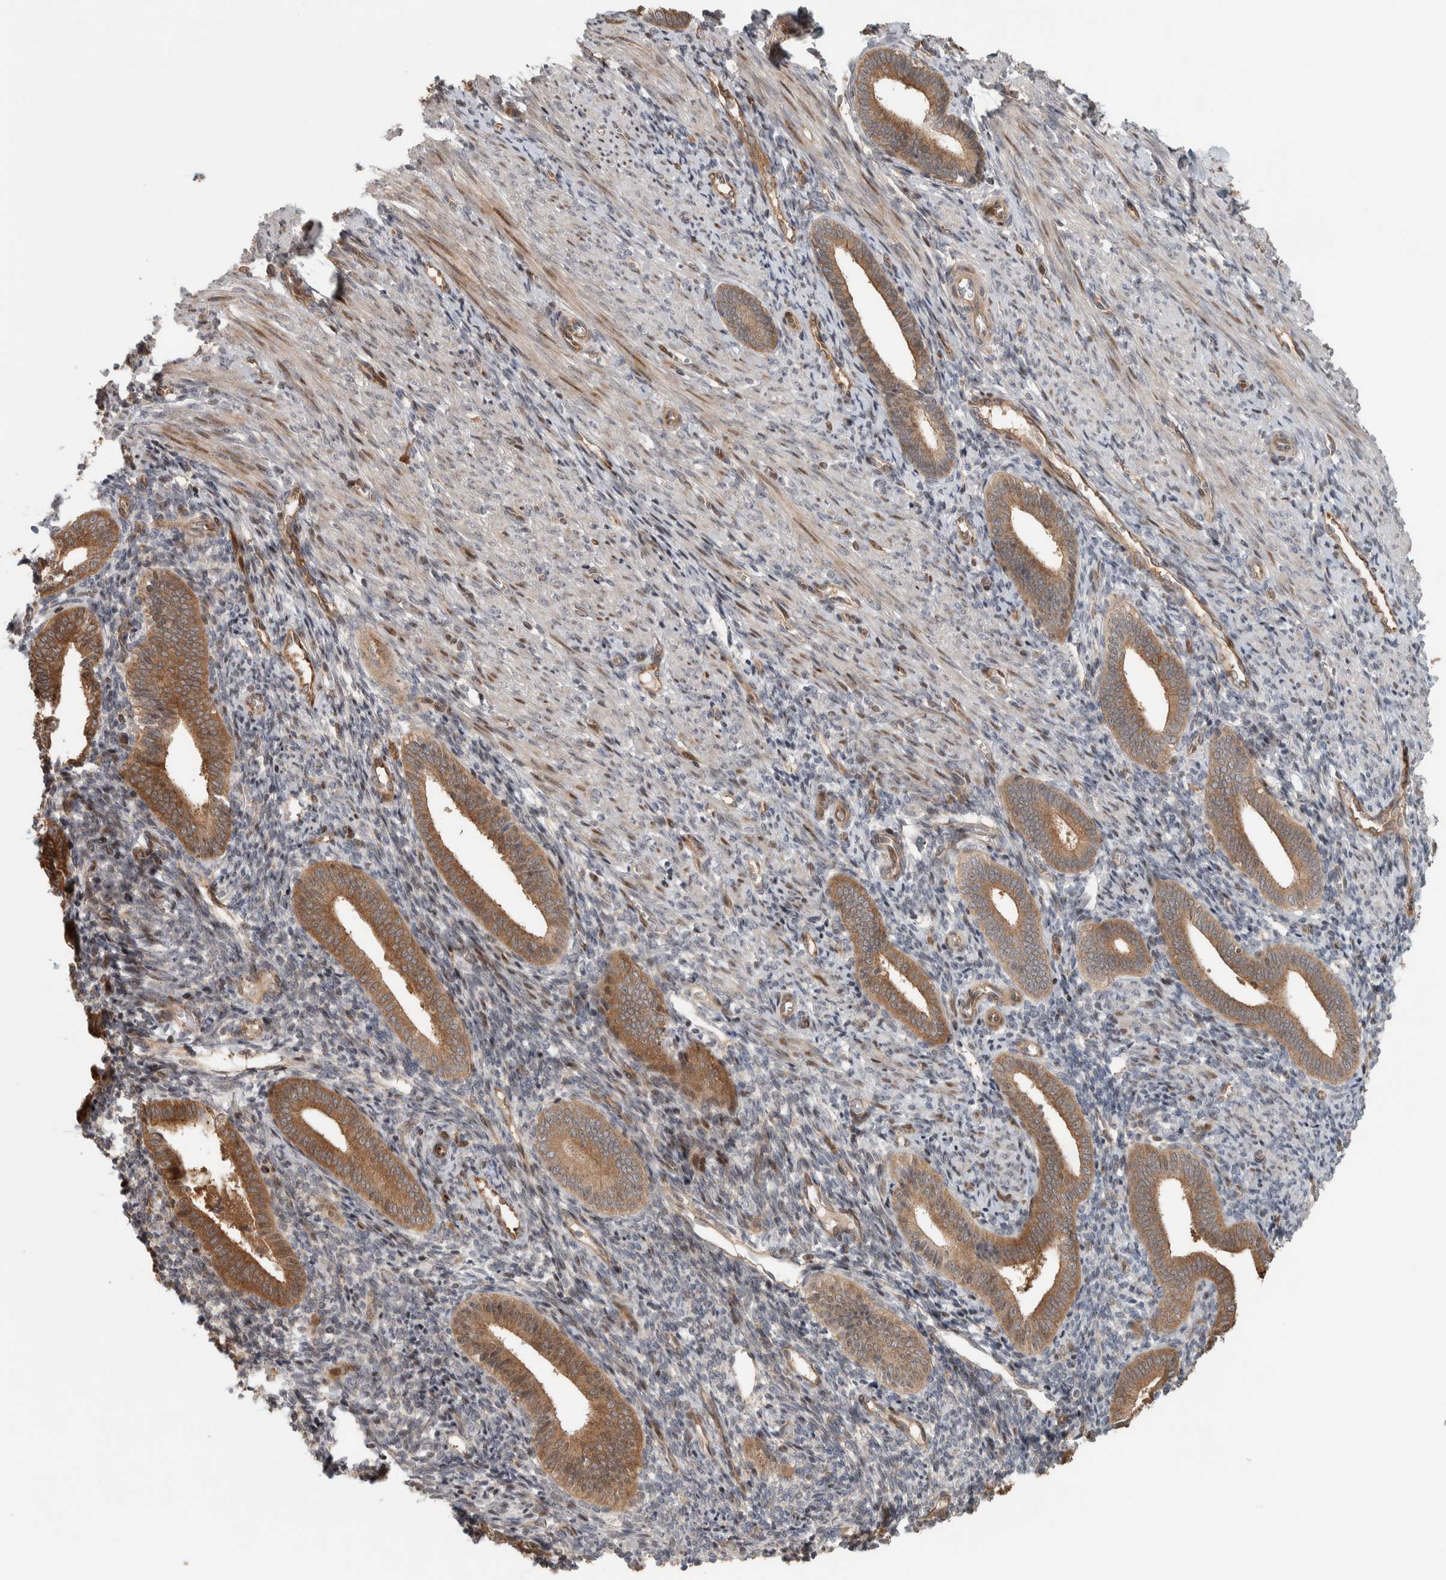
{"staining": {"intensity": "moderate", "quantity": ">75%", "location": "cytoplasmic/membranous"}, "tissue": "endometrium", "cell_type": "Cells in endometrial stroma", "image_type": "normal", "snomed": [{"axis": "morphology", "description": "Normal tissue, NOS"}, {"axis": "topography", "description": "Uterus"}, {"axis": "topography", "description": "Endometrium"}], "caption": "Immunohistochemical staining of unremarkable human endometrium shows medium levels of moderate cytoplasmic/membranous positivity in approximately >75% of cells in endometrial stroma. (DAB IHC, brown staining for protein, blue staining for nuclei).", "gene": "CNTROB", "patient": {"sex": "female", "age": 33}}